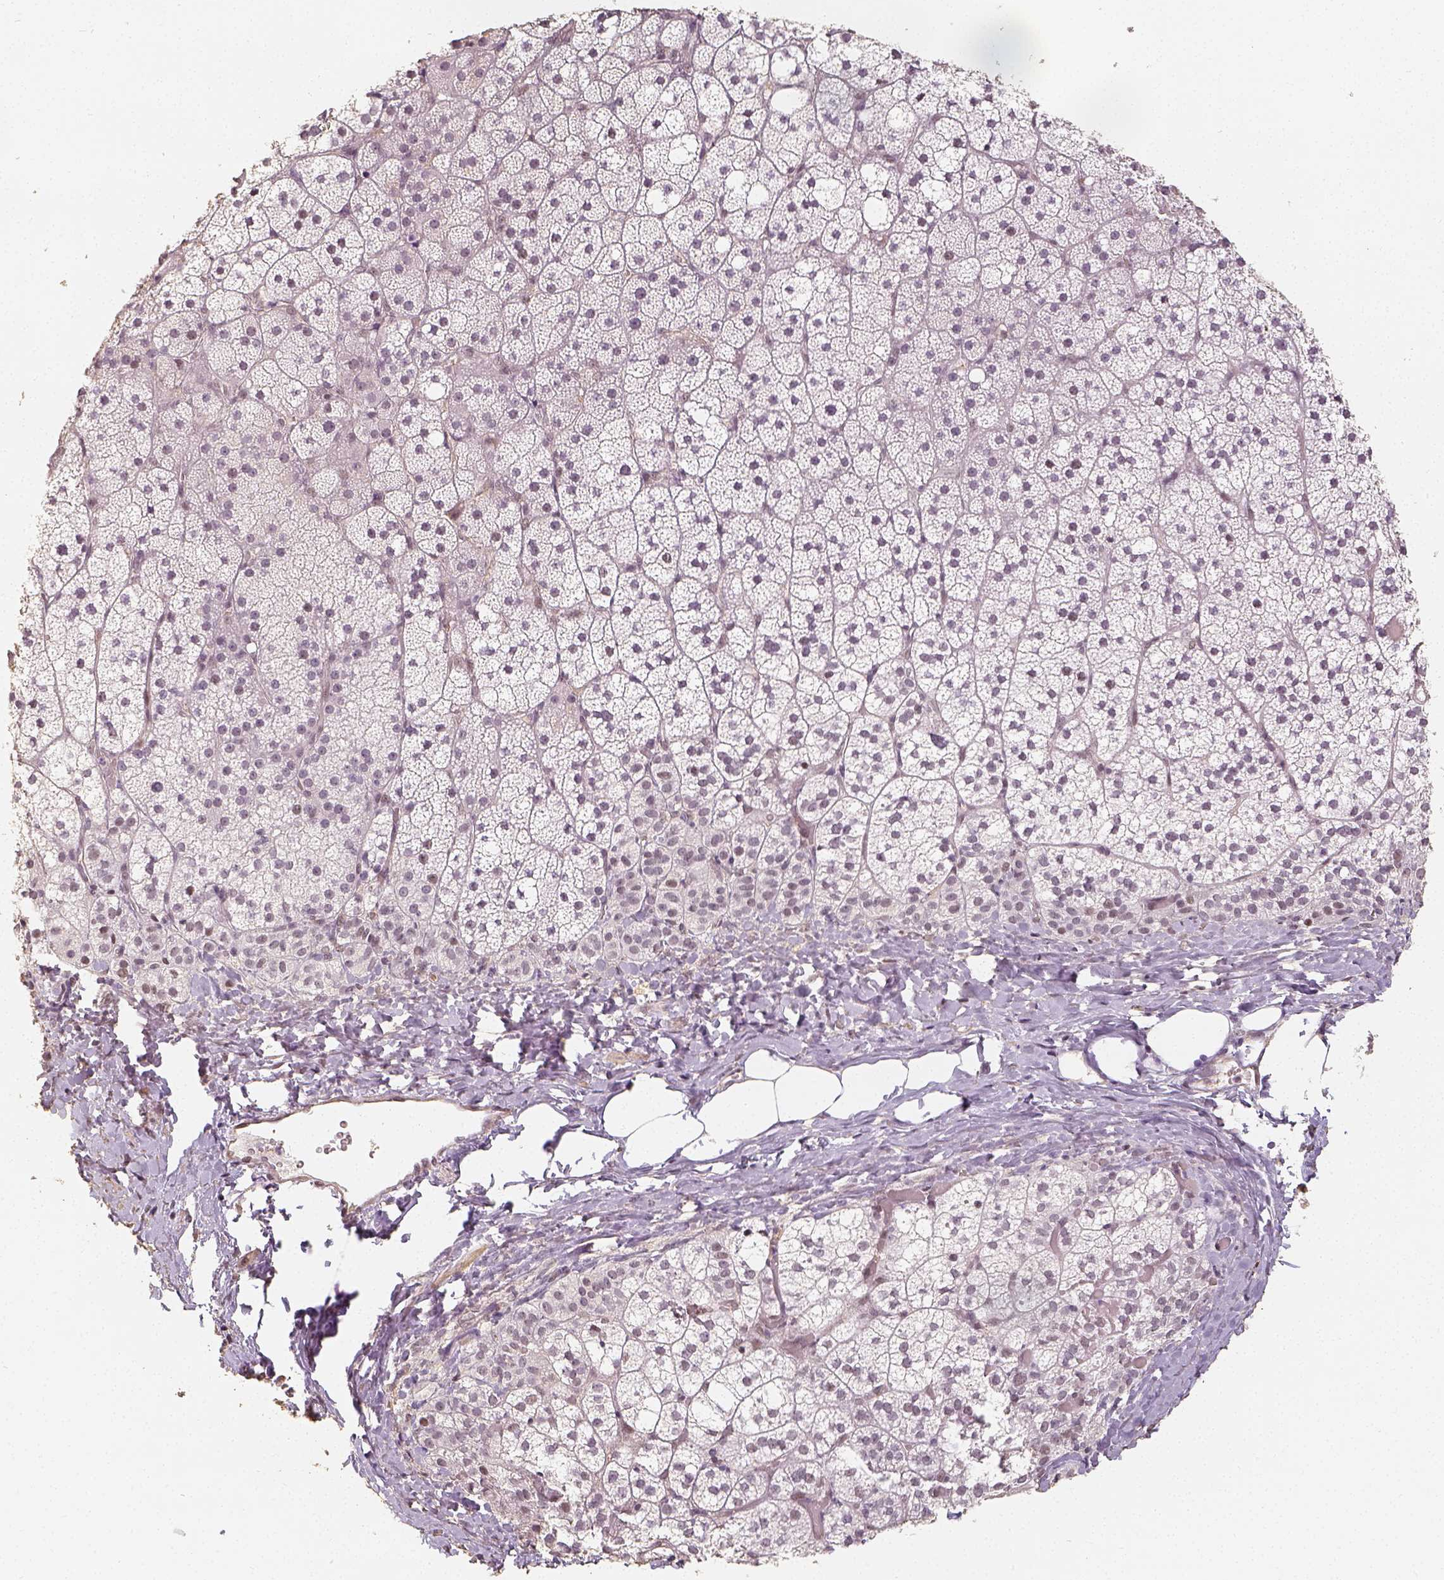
{"staining": {"intensity": "weak", "quantity": "<25%", "location": "nuclear"}, "tissue": "adrenal gland", "cell_type": "Glandular cells", "image_type": "normal", "snomed": [{"axis": "morphology", "description": "Normal tissue, NOS"}, {"axis": "topography", "description": "Adrenal gland"}], "caption": "This photomicrograph is of normal adrenal gland stained with immunohistochemistry (IHC) to label a protein in brown with the nuclei are counter-stained blue. There is no expression in glandular cells.", "gene": "HDAC1", "patient": {"sex": "male", "age": 53}}